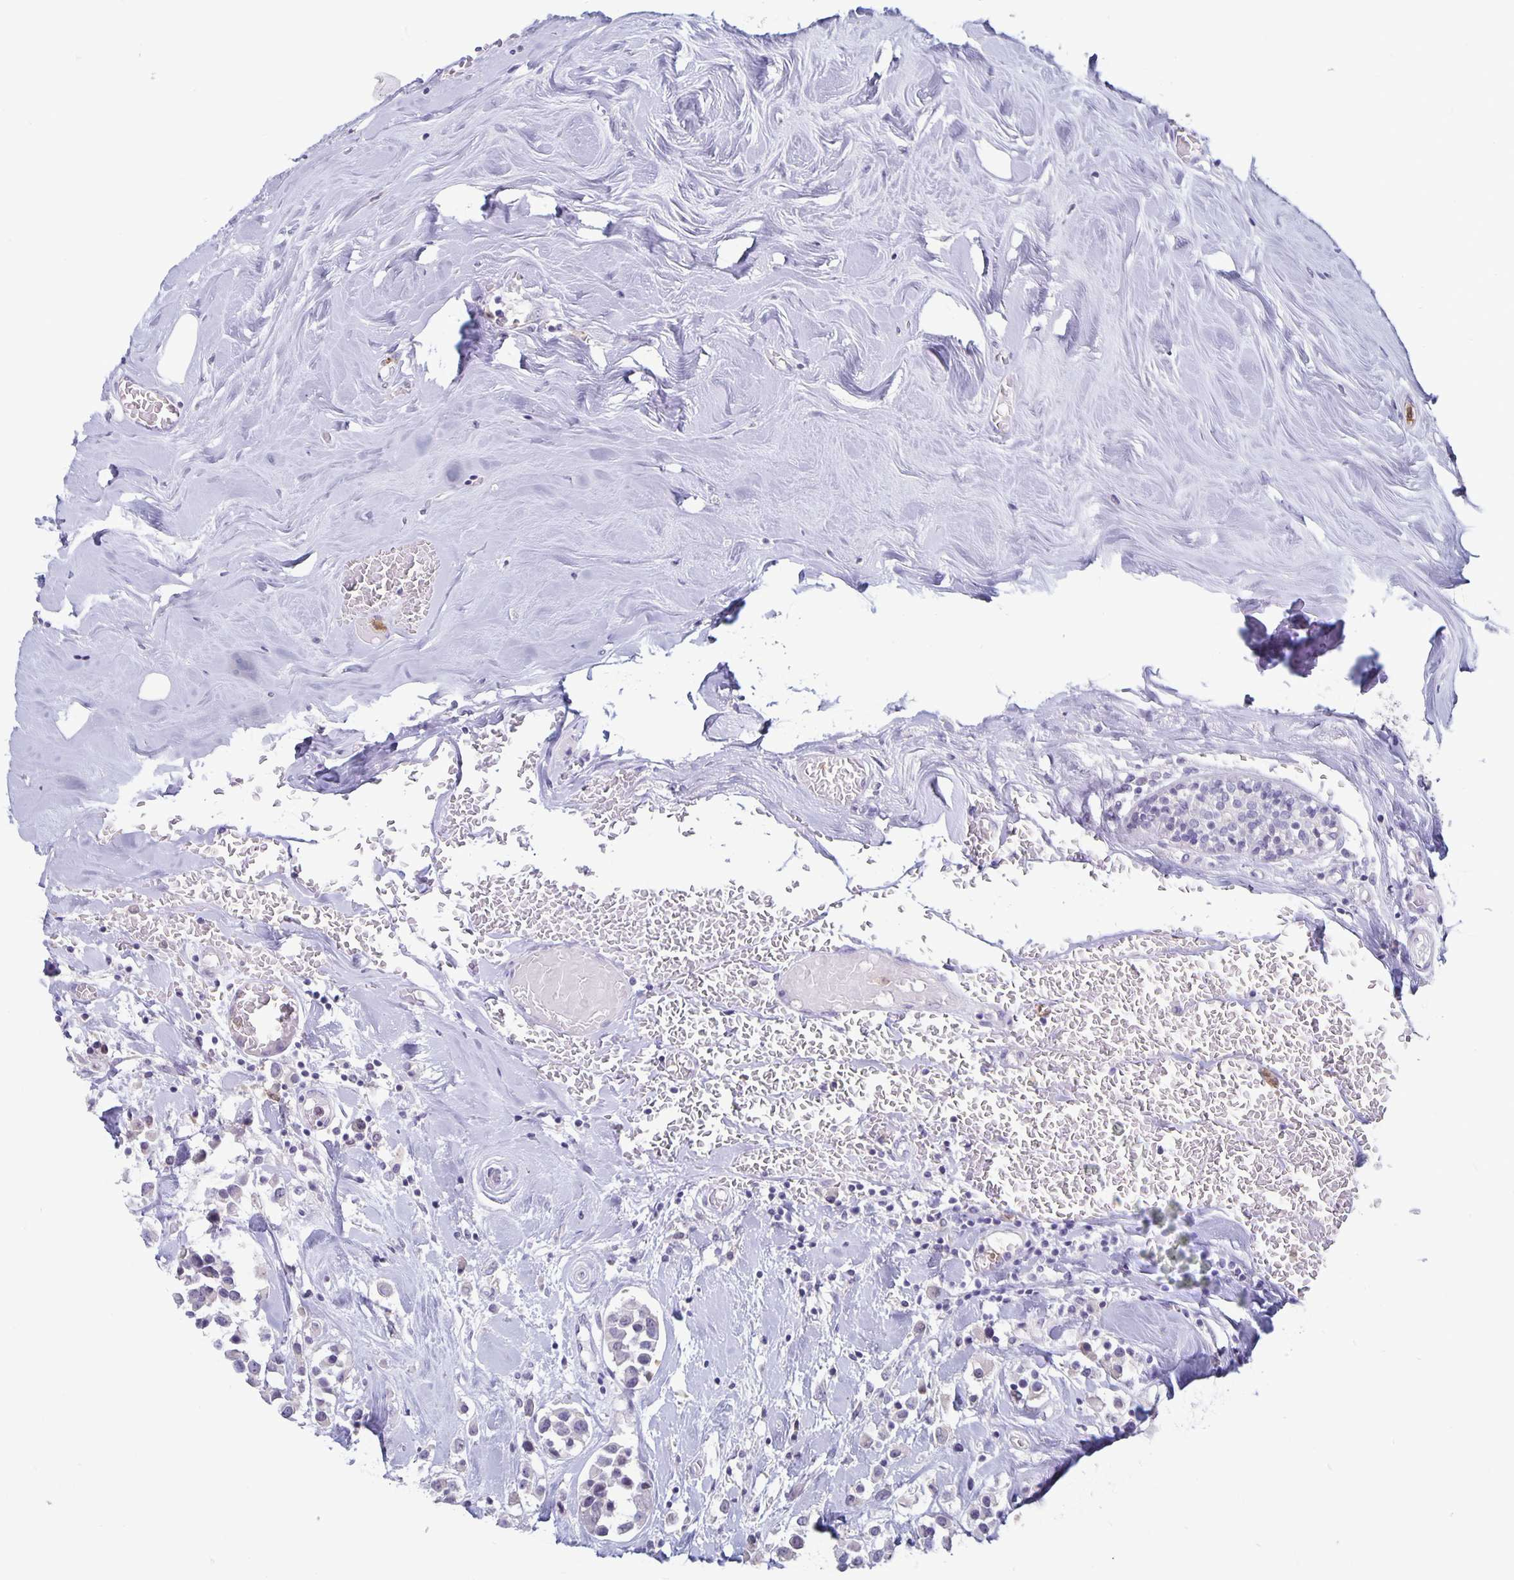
{"staining": {"intensity": "negative", "quantity": "none", "location": "none"}, "tissue": "breast cancer", "cell_type": "Tumor cells", "image_type": "cancer", "snomed": [{"axis": "morphology", "description": "Duct carcinoma"}, {"axis": "topography", "description": "Breast"}], "caption": "Tumor cells are negative for brown protein staining in breast cancer (infiltrating ductal carcinoma).", "gene": "PLCB3", "patient": {"sex": "female", "age": 61}}